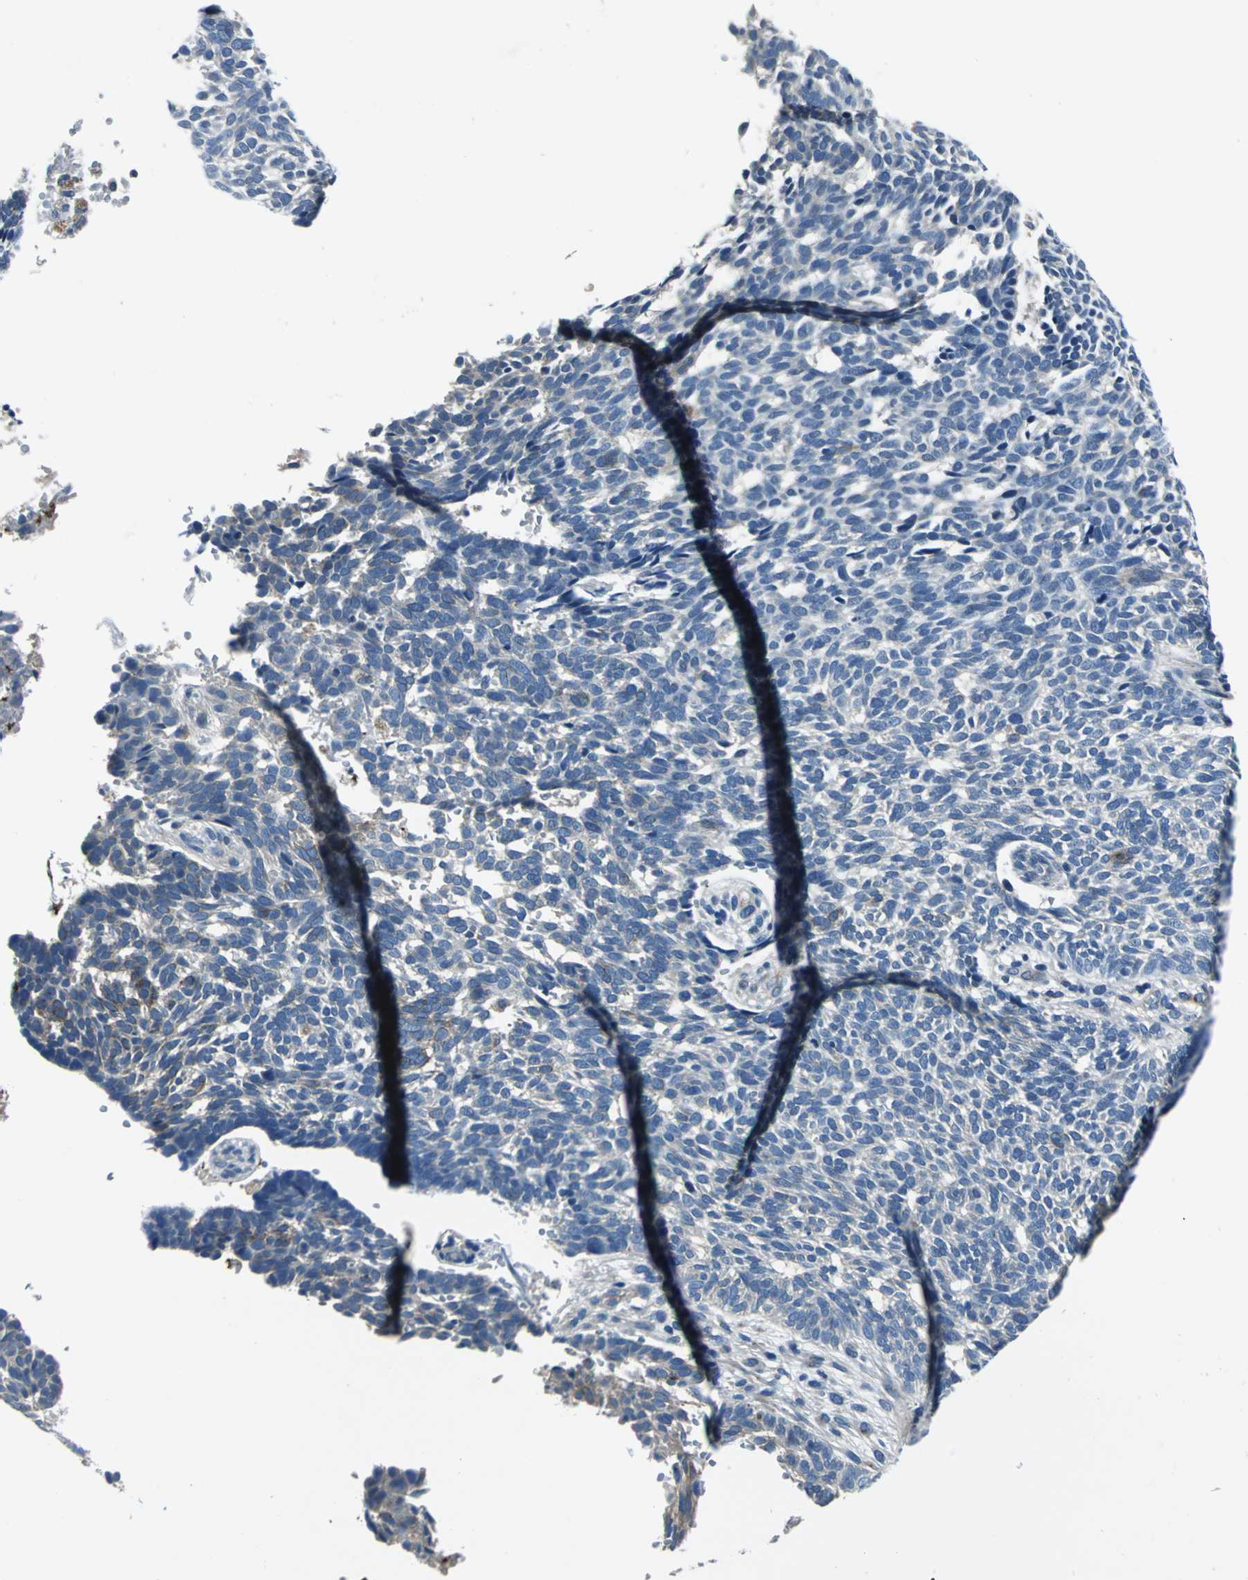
{"staining": {"intensity": "weak", "quantity": "<25%", "location": "cytoplasmic/membranous"}, "tissue": "skin cancer", "cell_type": "Tumor cells", "image_type": "cancer", "snomed": [{"axis": "morphology", "description": "Normal tissue, NOS"}, {"axis": "morphology", "description": "Basal cell carcinoma"}, {"axis": "topography", "description": "Skin"}], "caption": "Immunohistochemical staining of human skin basal cell carcinoma demonstrates no significant staining in tumor cells.", "gene": "SELP", "patient": {"sex": "male", "age": 87}}